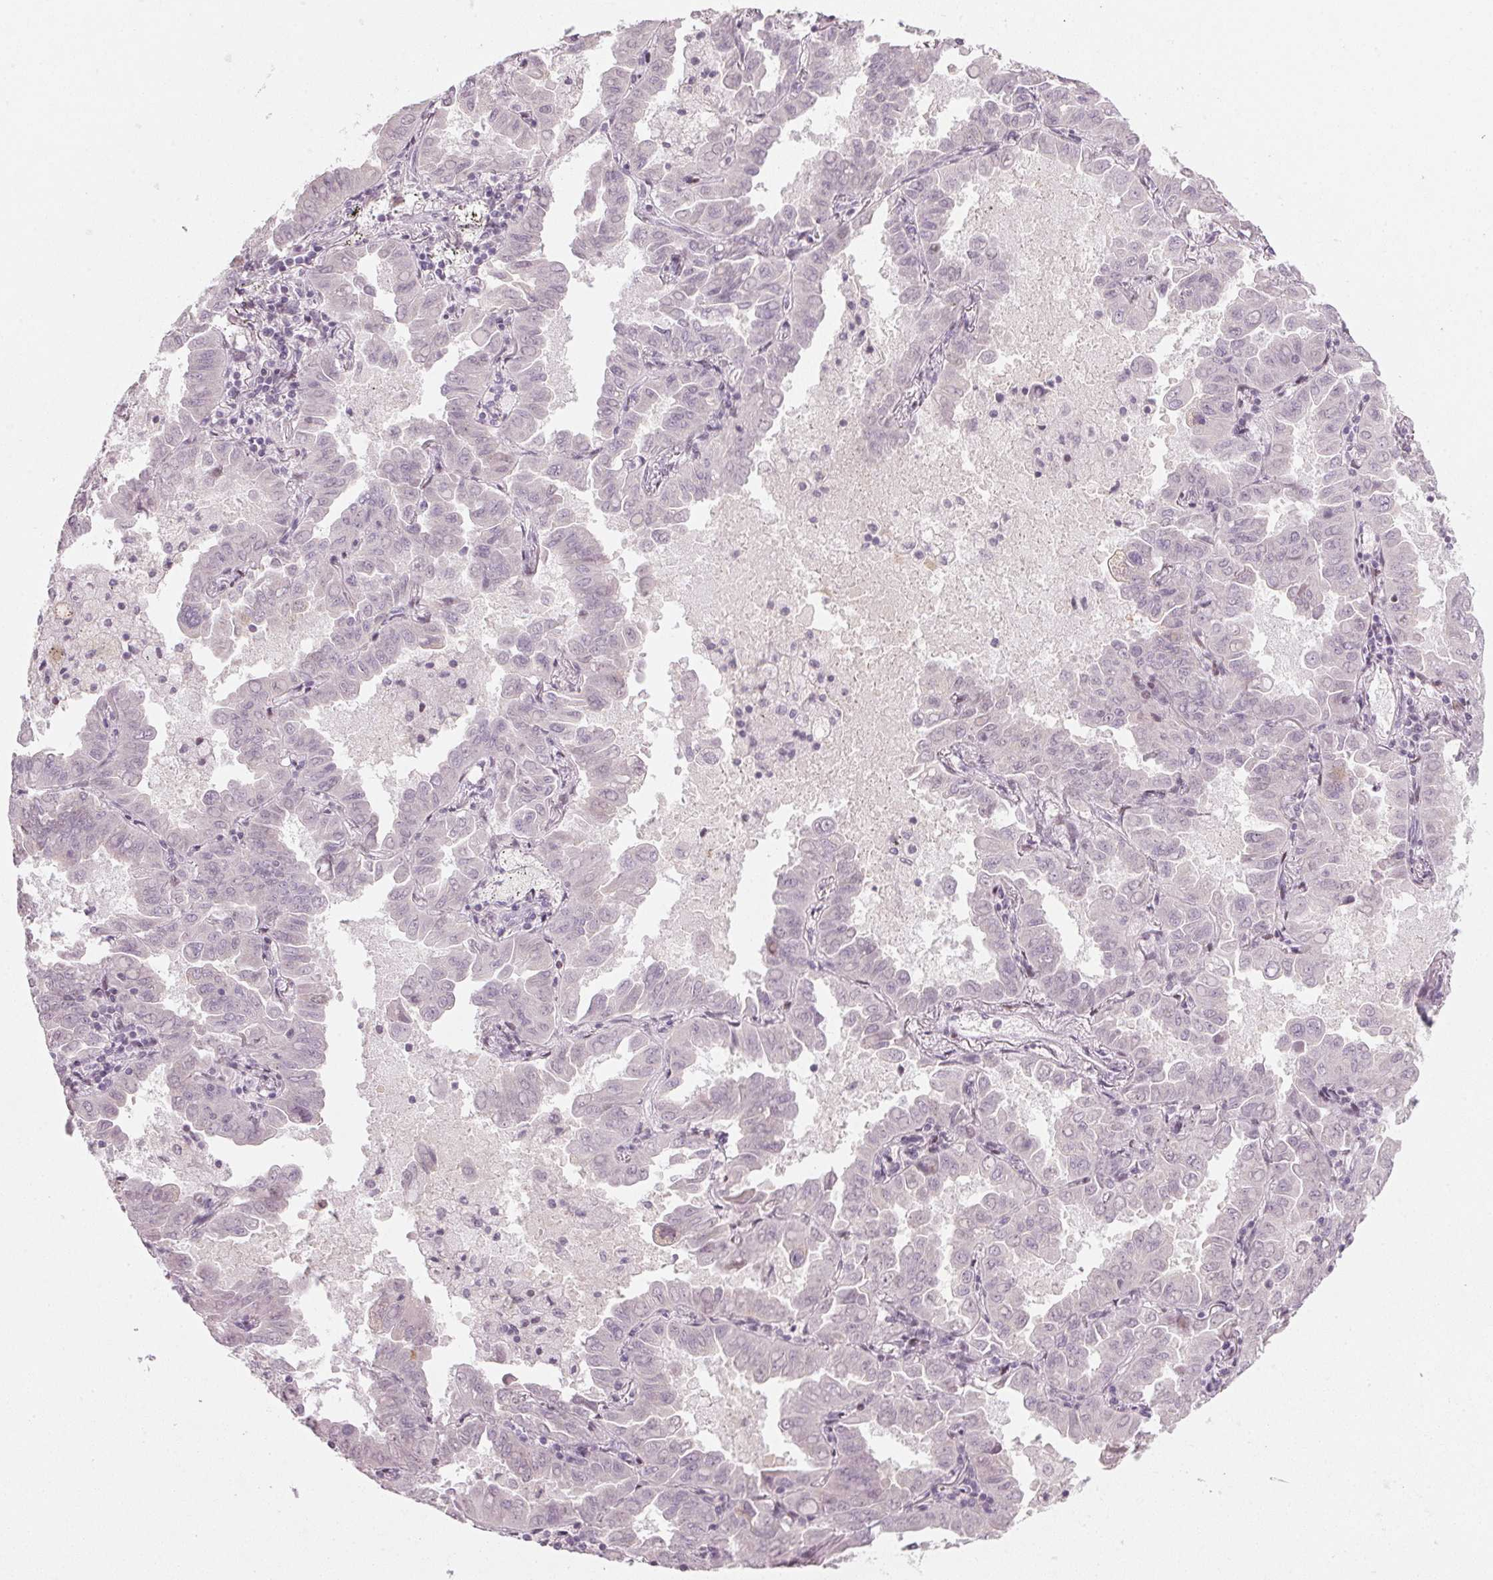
{"staining": {"intensity": "negative", "quantity": "none", "location": "none"}, "tissue": "lung cancer", "cell_type": "Tumor cells", "image_type": "cancer", "snomed": [{"axis": "morphology", "description": "Adenocarcinoma, NOS"}, {"axis": "topography", "description": "Lung"}], "caption": "Protein analysis of lung adenocarcinoma displays no significant staining in tumor cells. (Brightfield microscopy of DAB IHC at high magnification).", "gene": "SFRP4", "patient": {"sex": "male", "age": 64}}